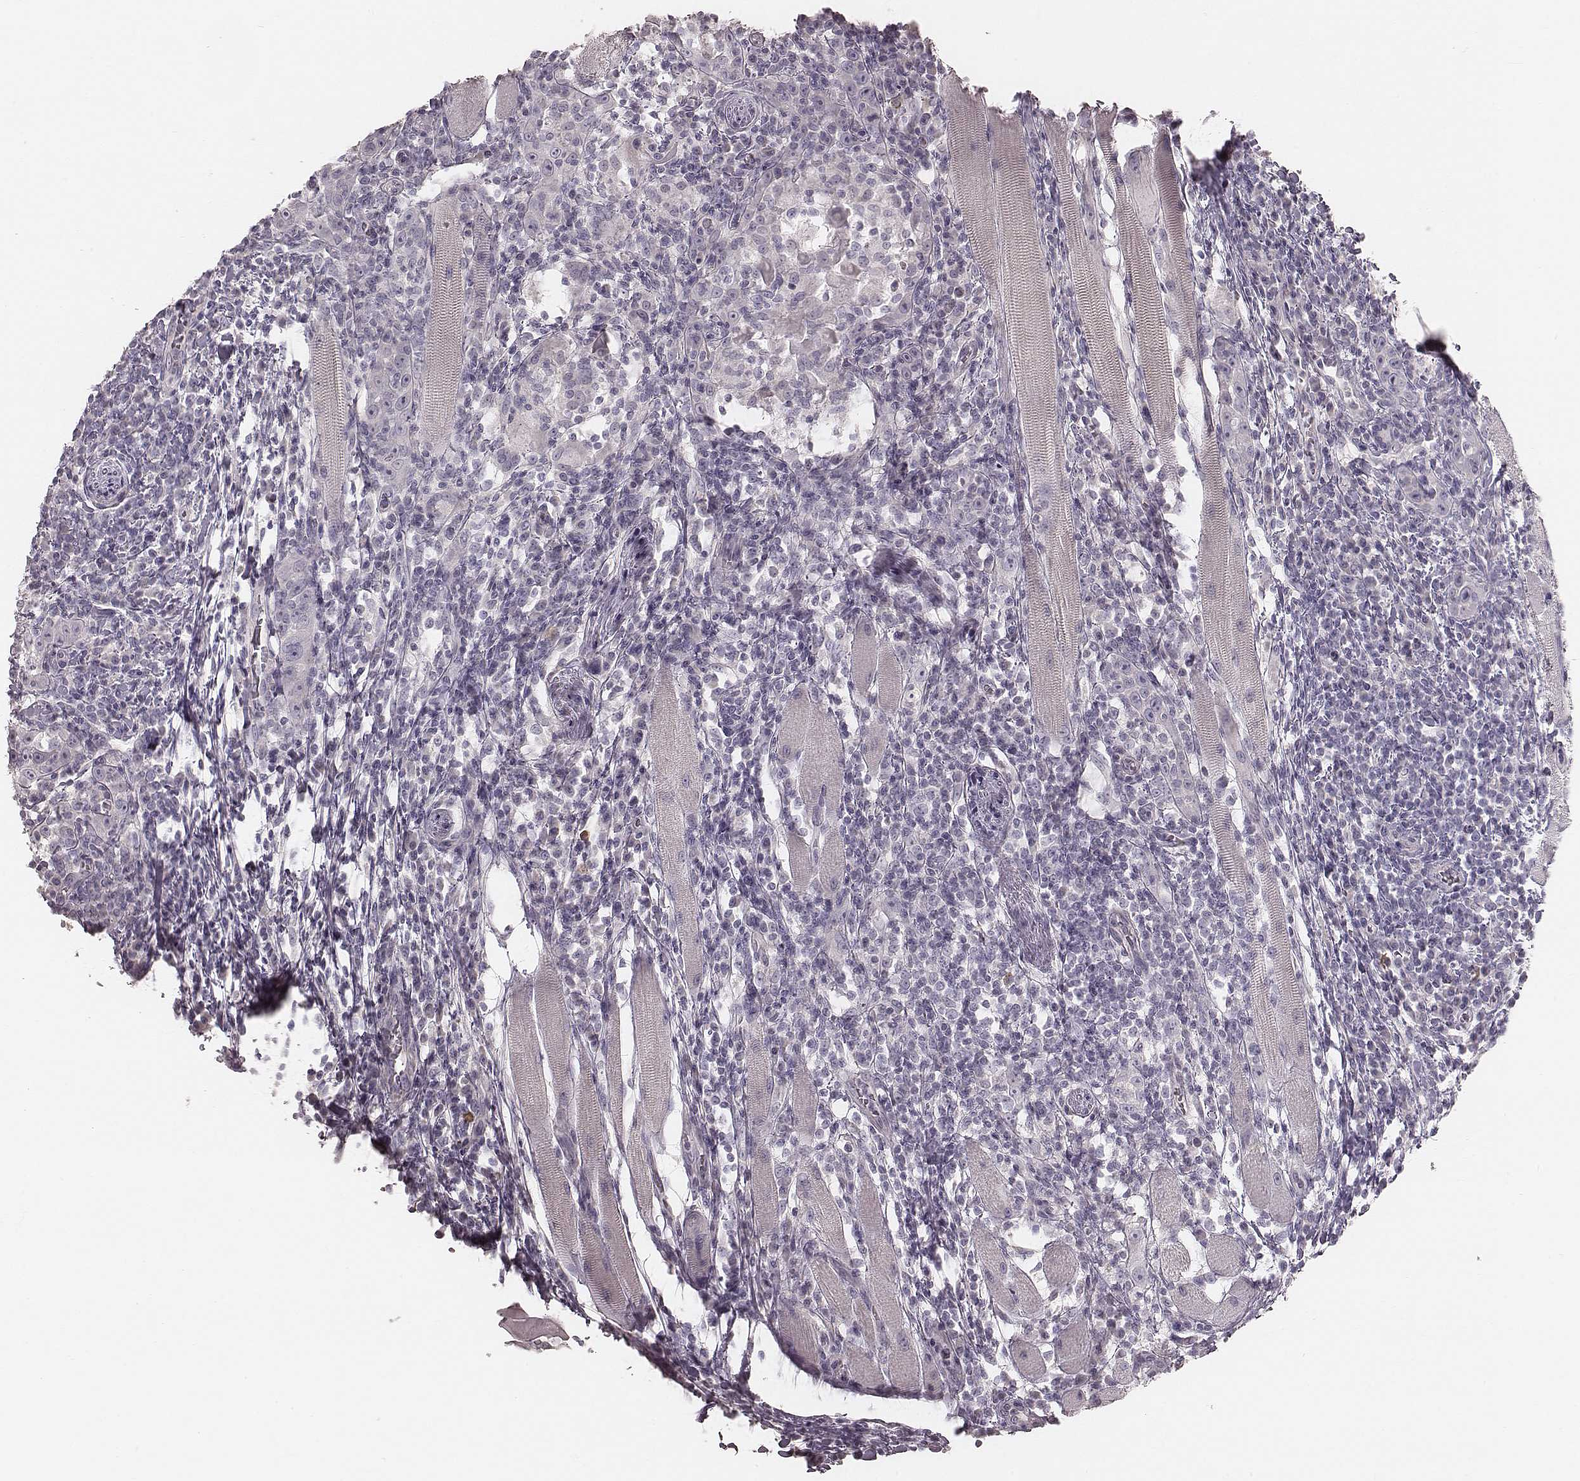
{"staining": {"intensity": "negative", "quantity": "none", "location": "none"}, "tissue": "head and neck cancer", "cell_type": "Tumor cells", "image_type": "cancer", "snomed": [{"axis": "morphology", "description": "Squamous cell carcinoma, NOS"}, {"axis": "topography", "description": "Head-Neck"}], "caption": "Immunohistochemistry of human head and neck squamous cell carcinoma displays no positivity in tumor cells. (IHC, brightfield microscopy, high magnification).", "gene": "ZP4", "patient": {"sex": "male", "age": 52}}